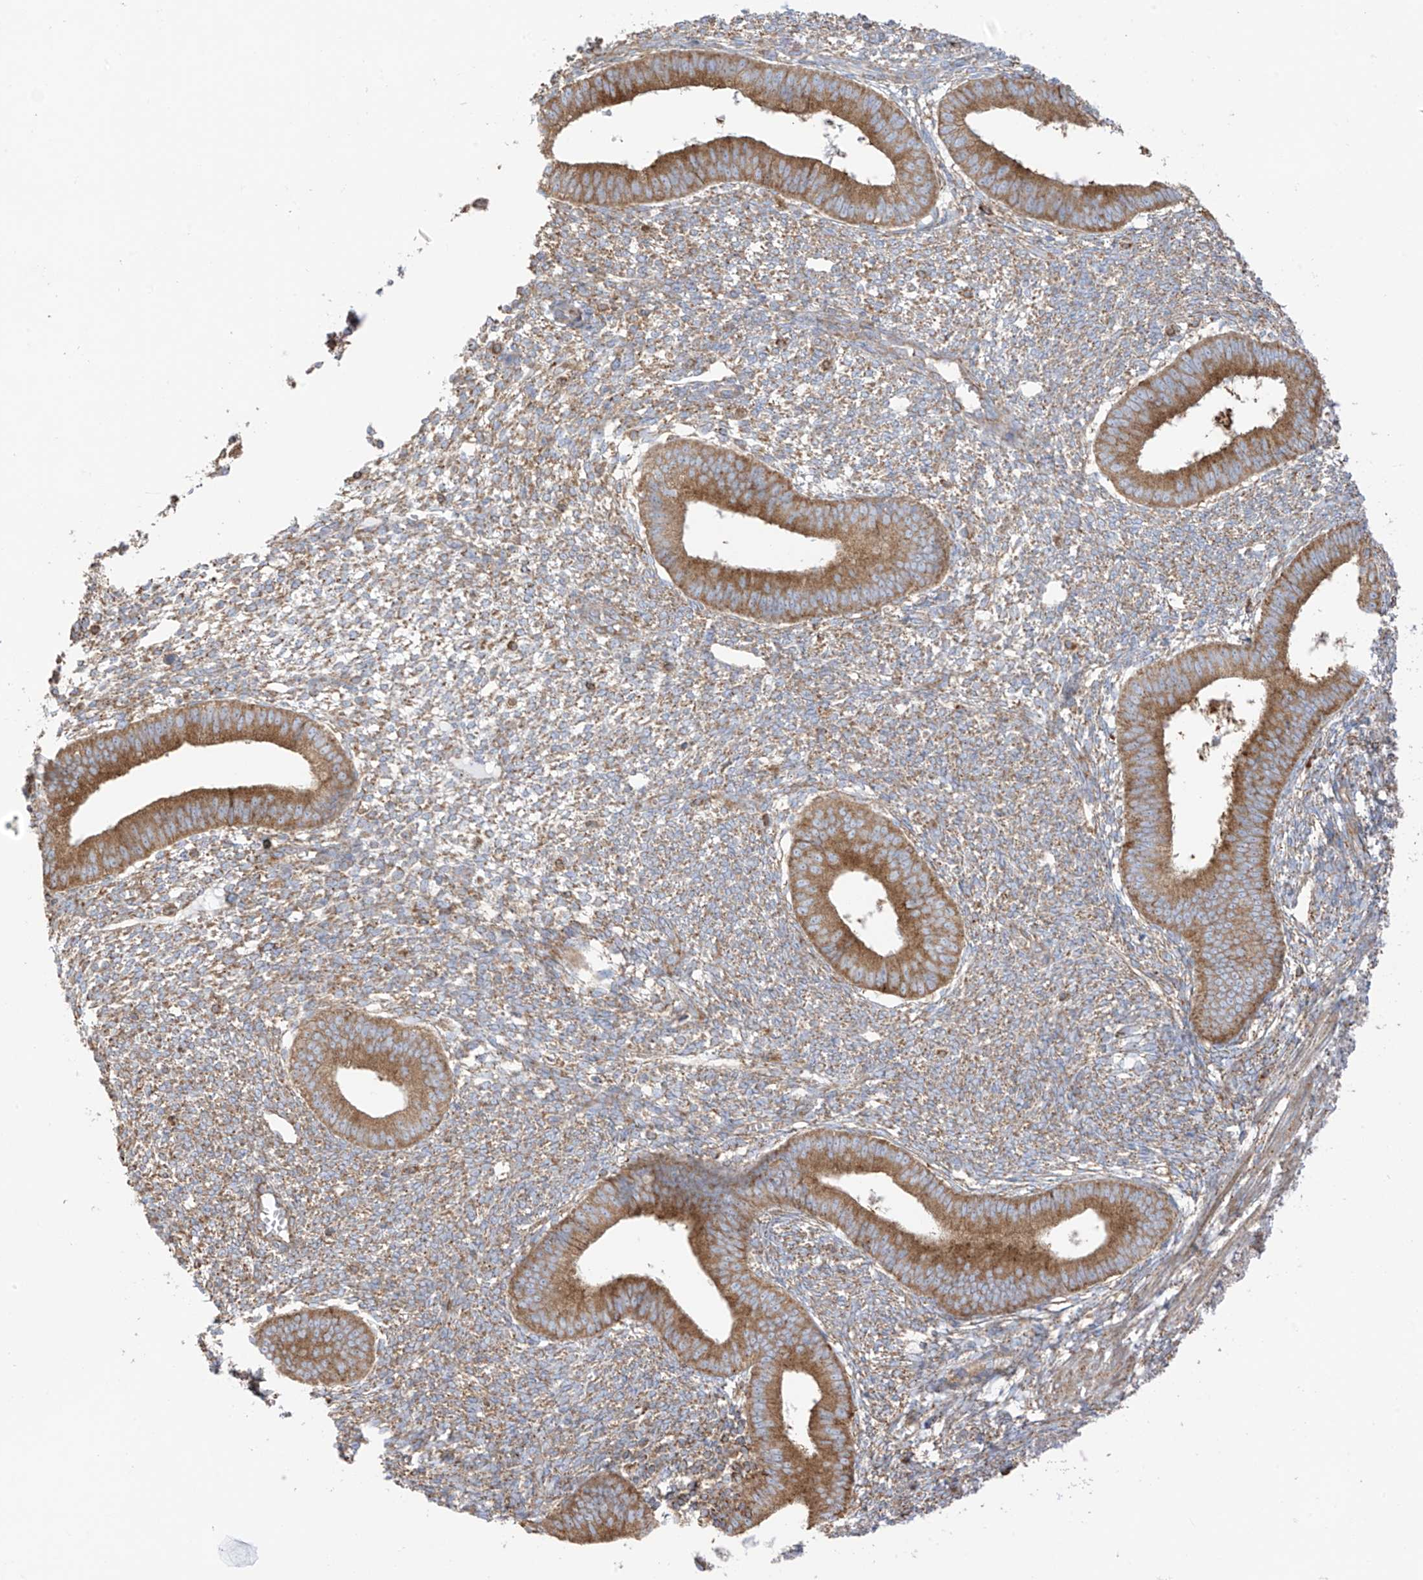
{"staining": {"intensity": "moderate", "quantity": "25%-75%", "location": "cytoplasmic/membranous"}, "tissue": "endometrium", "cell_type": "Cells in endometrial stroma", "image_type": "normal", "snomed": [{"axis": "morphology", "description": "Normal tissue, NOS"}, {"axis": "topography", "description": "Endometrium"}], "caption": "About 25%-75% of cells in endometrial stroma in unremarkable human endometrium show moderate cytoplasmic/membranous protein staining as visualized by brown immunohistochemical staining.", "gene": "XKR3", "patient": {"sex": "female", "age": 46}}